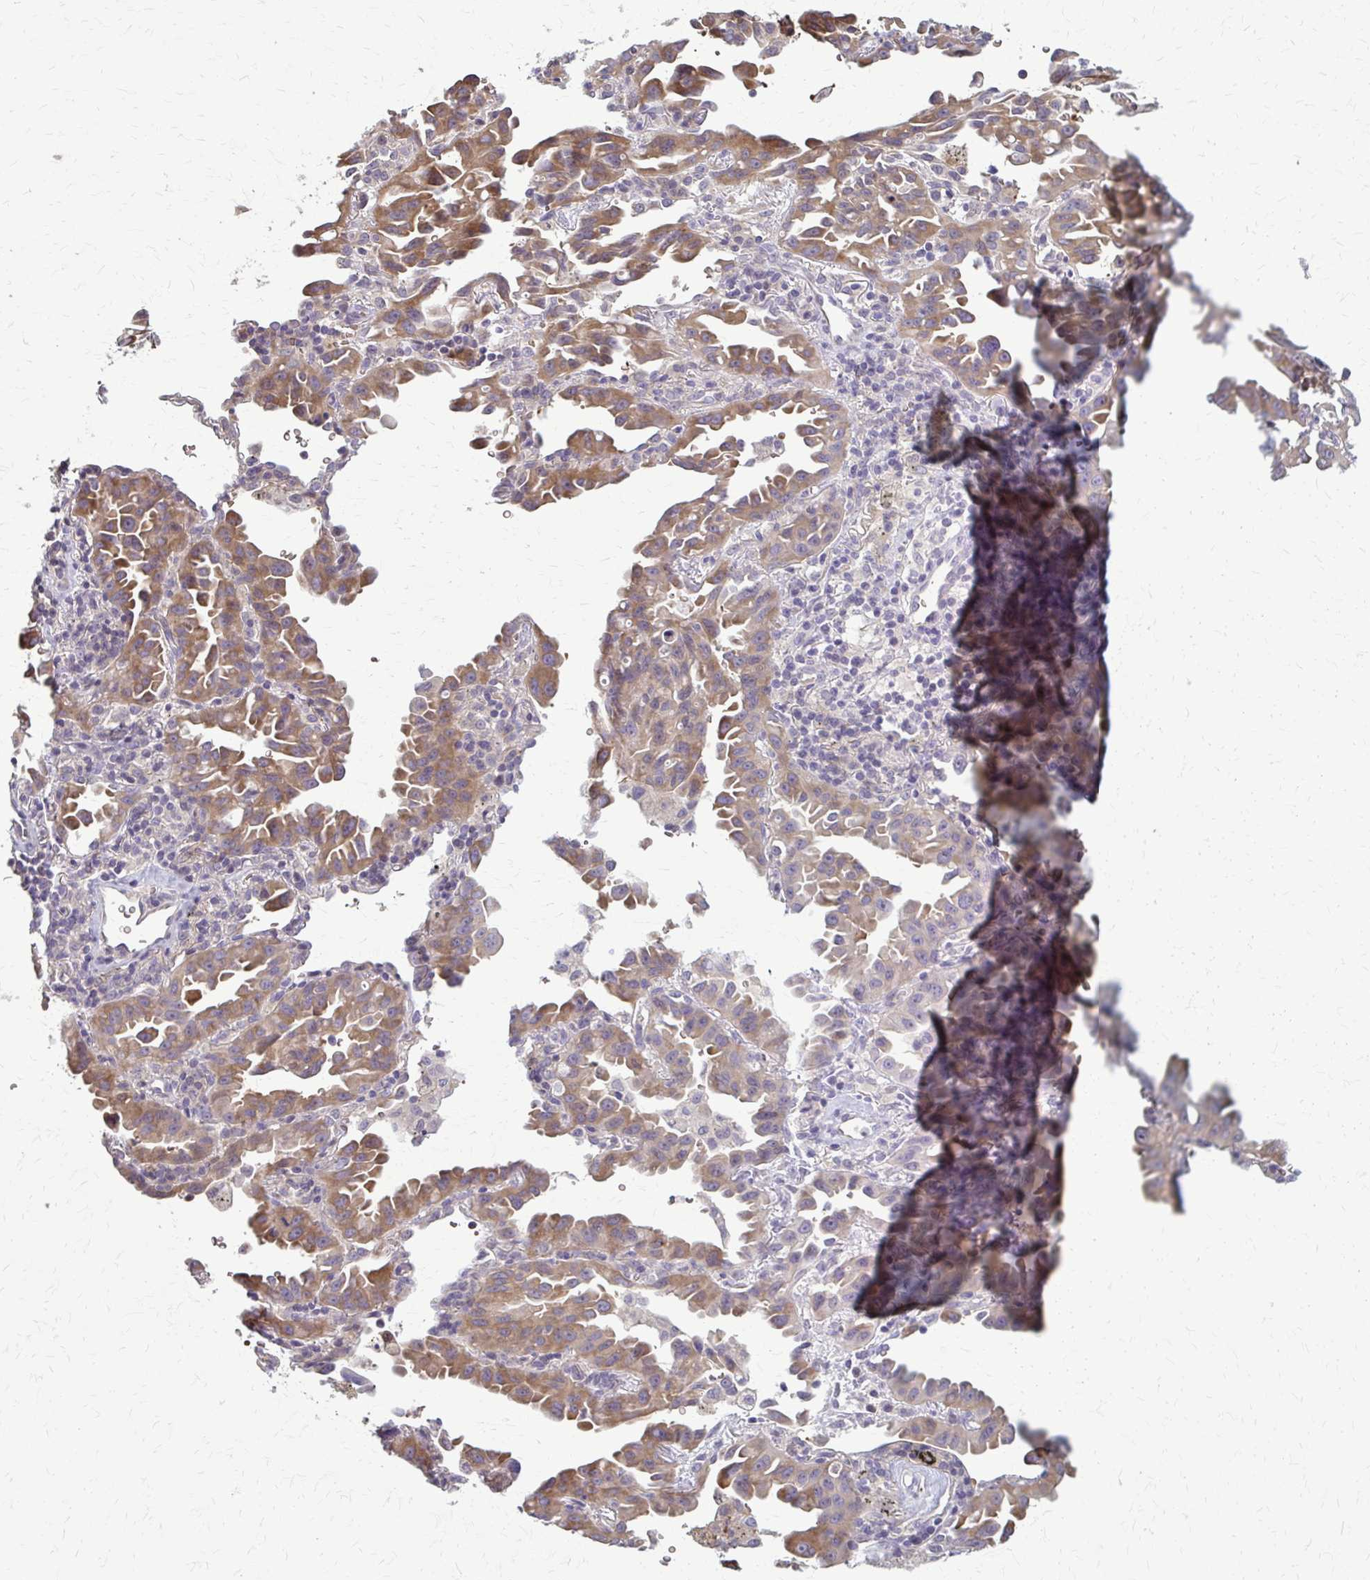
{"staining": {"intensity": "moderate", "quantity": ">75%", "location": "cytoplasmic/membranous"}, "tissue": "lung cancer", "cell_type": "Tumor cells", "image_type": "cancer", "snomed": [{"axis": "morphology", "description": "Adenocarcinoma, NOS"}, {"axis": "topography", "description": "Lung"}], "caption": "A micrograph of lung cancer stained for a protein demonstrates moderate cytoplasmic/membranous brown staining in tumor cells. (brown staining indicates protein expression, while blue staining denotes nuclei).", "gene": "ZNF34", "patient": {"sex": "male", "age": 68}}